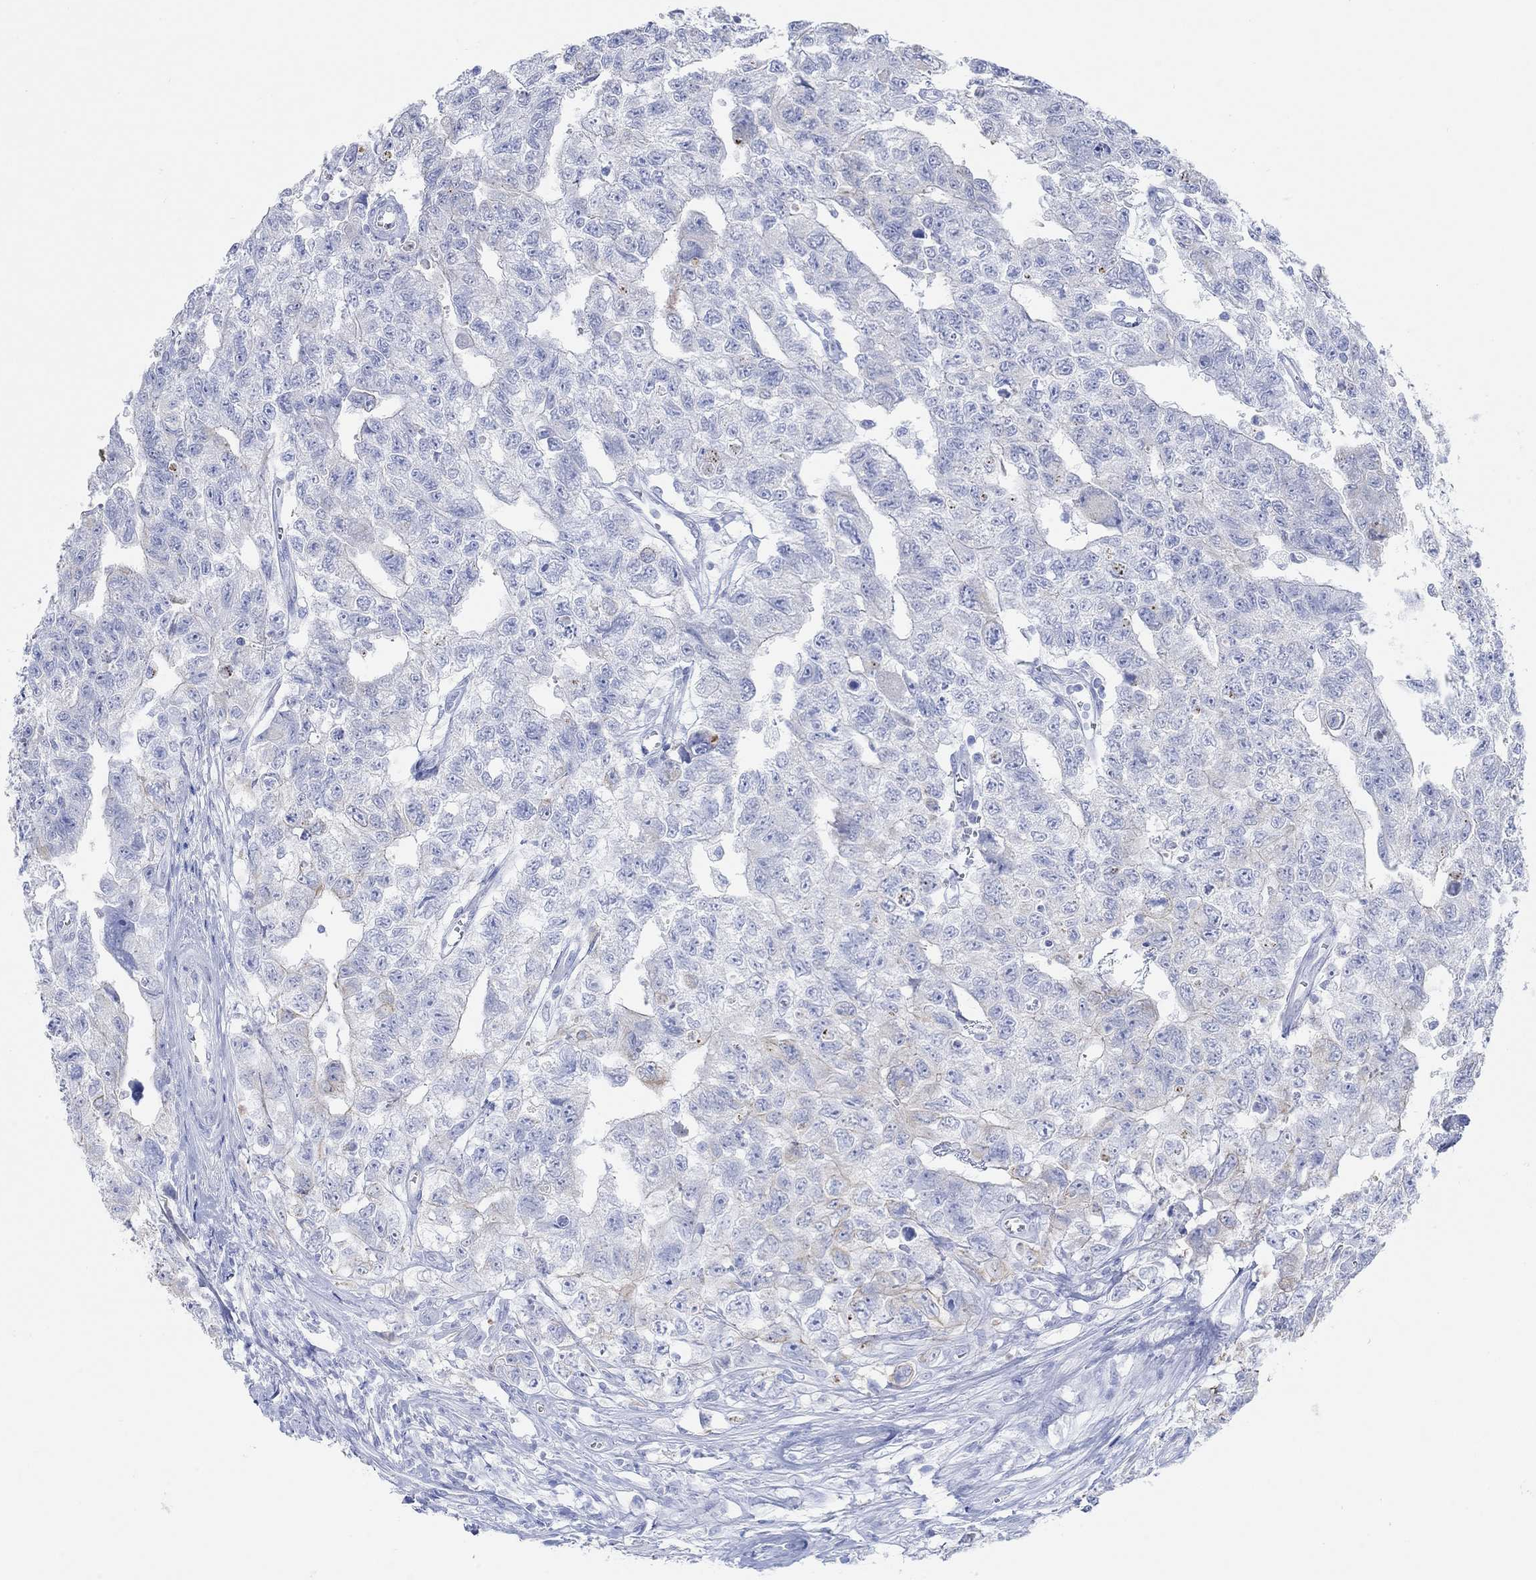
{"staining": {"intensity": "weak", "quantity": "<25%", "location": "cytoplasmic/membranous"}, "tissue": "testis cancer", "cell_type": "Tumor cells", "image_type": "cancer", "snomed": [{"axis": "morphology", "description": "Carcinoma, Embryonal, NOS"}, {"axis": "topography", "description": "Testis"}], "caption": "There is no significant staining in tumor cells of testis cancer. The staining is performed using DAB (3,3'-diaminobenzidine) brown chromogen with nuclei counter-stained in using hematoxylin.", "gene": "AK8", "patient": {"sex": "male", "age": 24}}